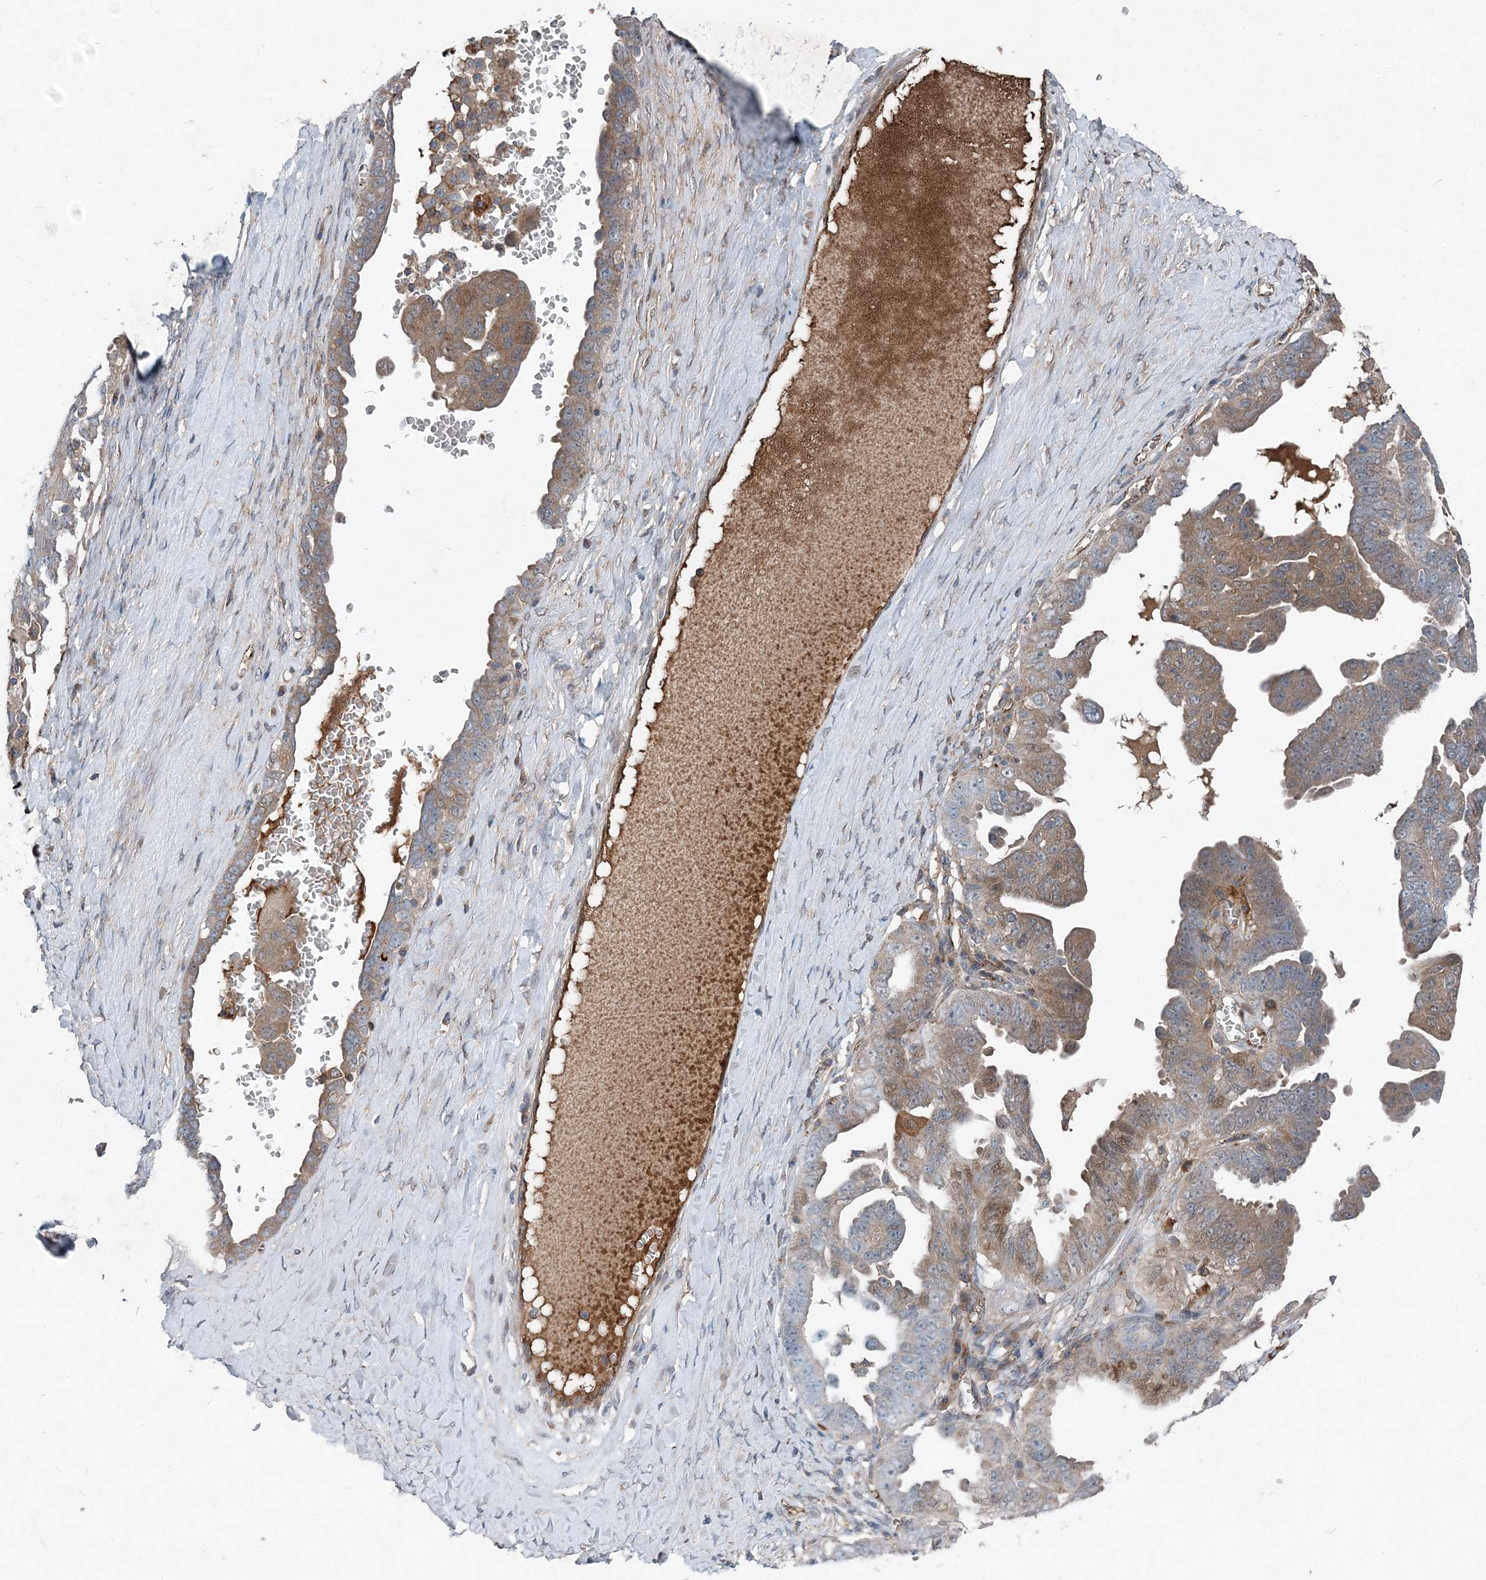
{"staining": {"intensity": "moderate", "quantity": "25%-75%", "location": "cytoplasmic/membranous,nuclear"}, "tissue": "ovarian cancer", "cell_type": "Tumor cells", "image_type": "cancer", "snomed": [{"axis": "morphology", "description": "Carcinoma, endometroid"}, {"axis": "topography", "description": "Ovary"}], "caption": "Approximately 25%-75% of tumor cells in human ovarian cancer (endometroid carcinoma) exhibit moderate cytoplasmic/membranous and nuclear protein staining as visualized by brown immunohistochemical staining.", "gene": "ABHD14B", "patient": {"sex": "female", "age": 62}}